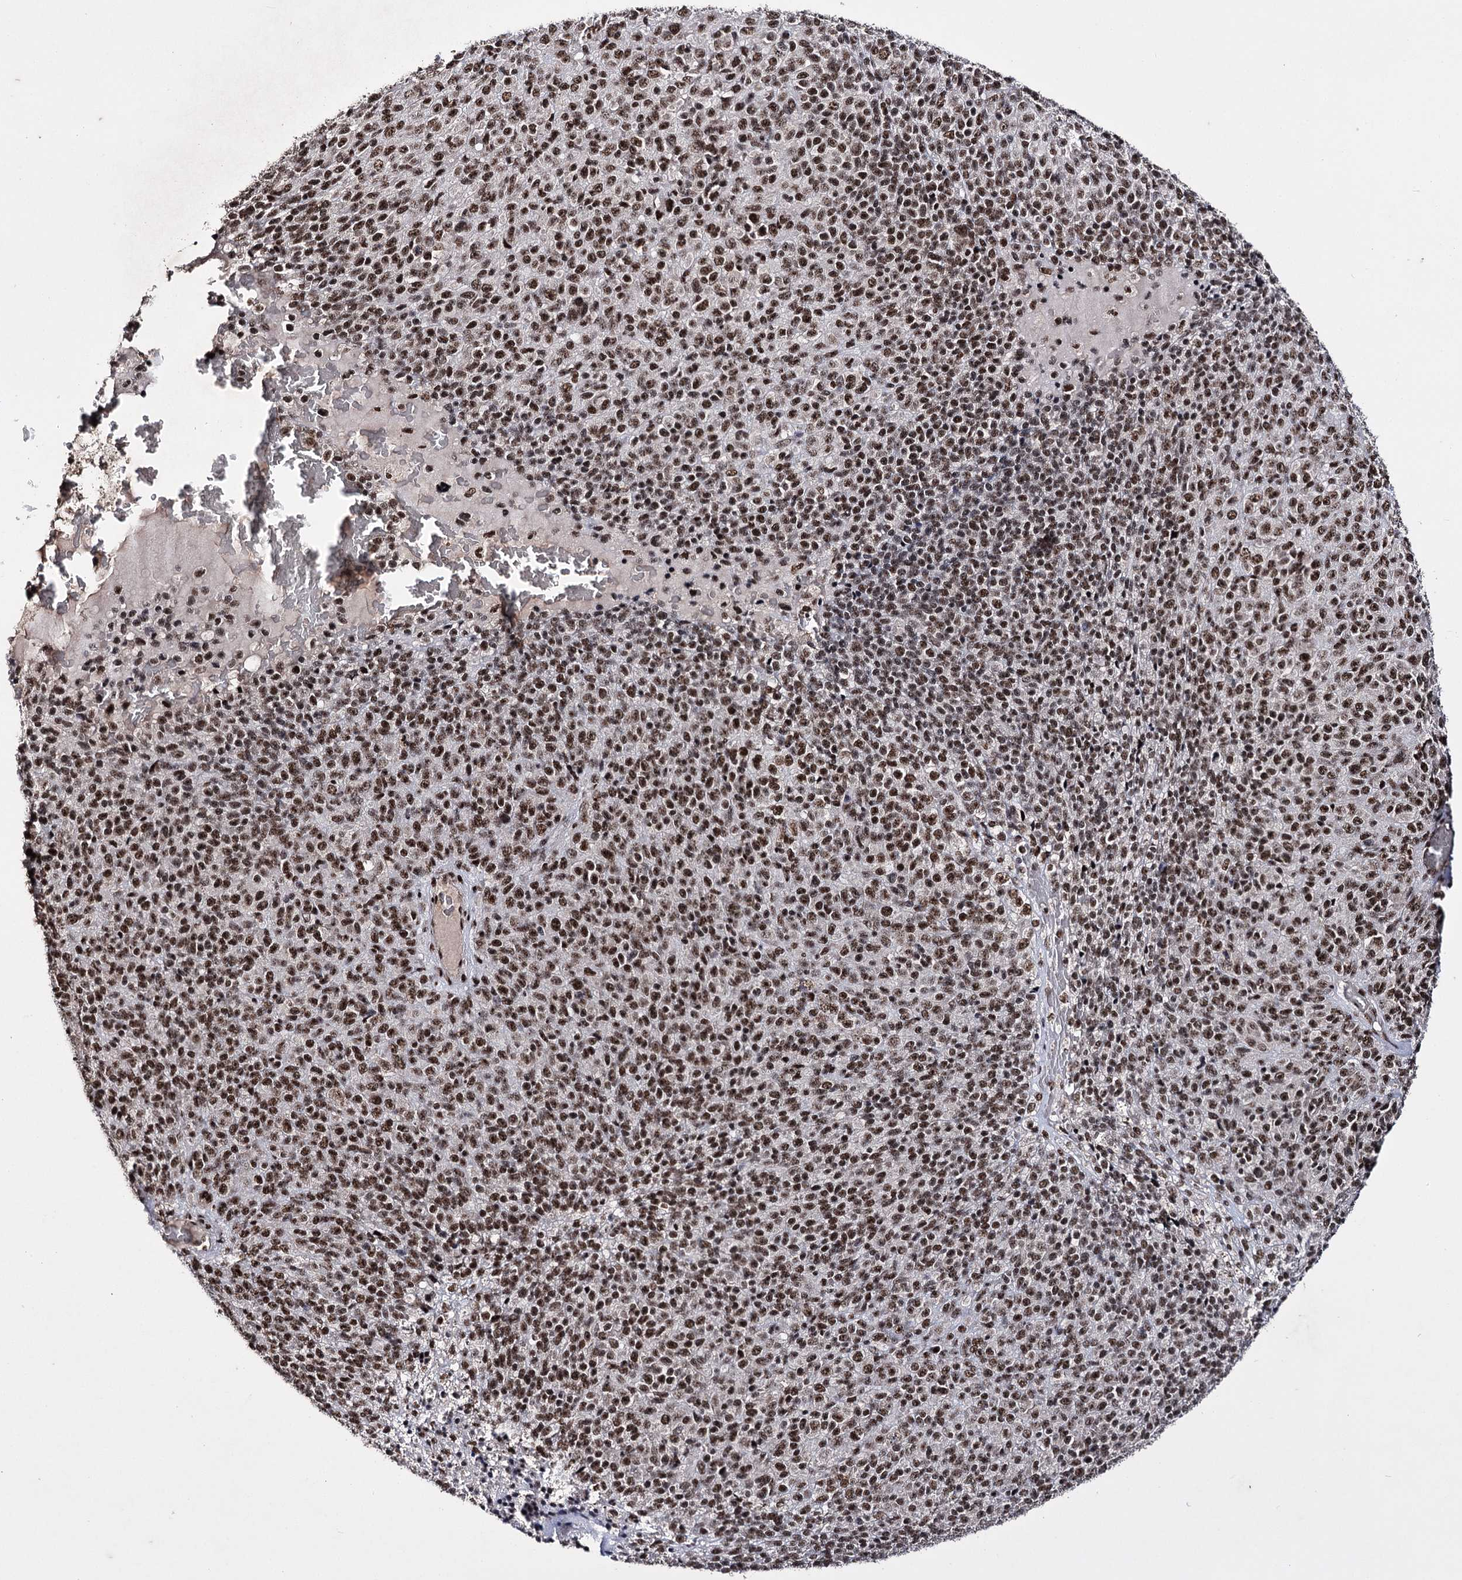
{"staining": {"intensity": "strong", "quantity": ">75%", "location": "nuclear"}, "tissue": "melanoma", "cell_type": "Tumor cells", "image_type": "cancer", "snomed": [{"axis": "morphology", "description": "Malignant melanoma, Metastatic site"}, {"axis": "topography", "description": "Brain"}], "caption": "Immunohistochemistry (IHC) image of malignant melanoma (metastatic site) stained for a protein (brown), which displays high levels of strong nuclear positivity in approximately >75% of tumor cells.", "gene": "PRPF40A", "patient": {"sex": "female", "age": 56}}